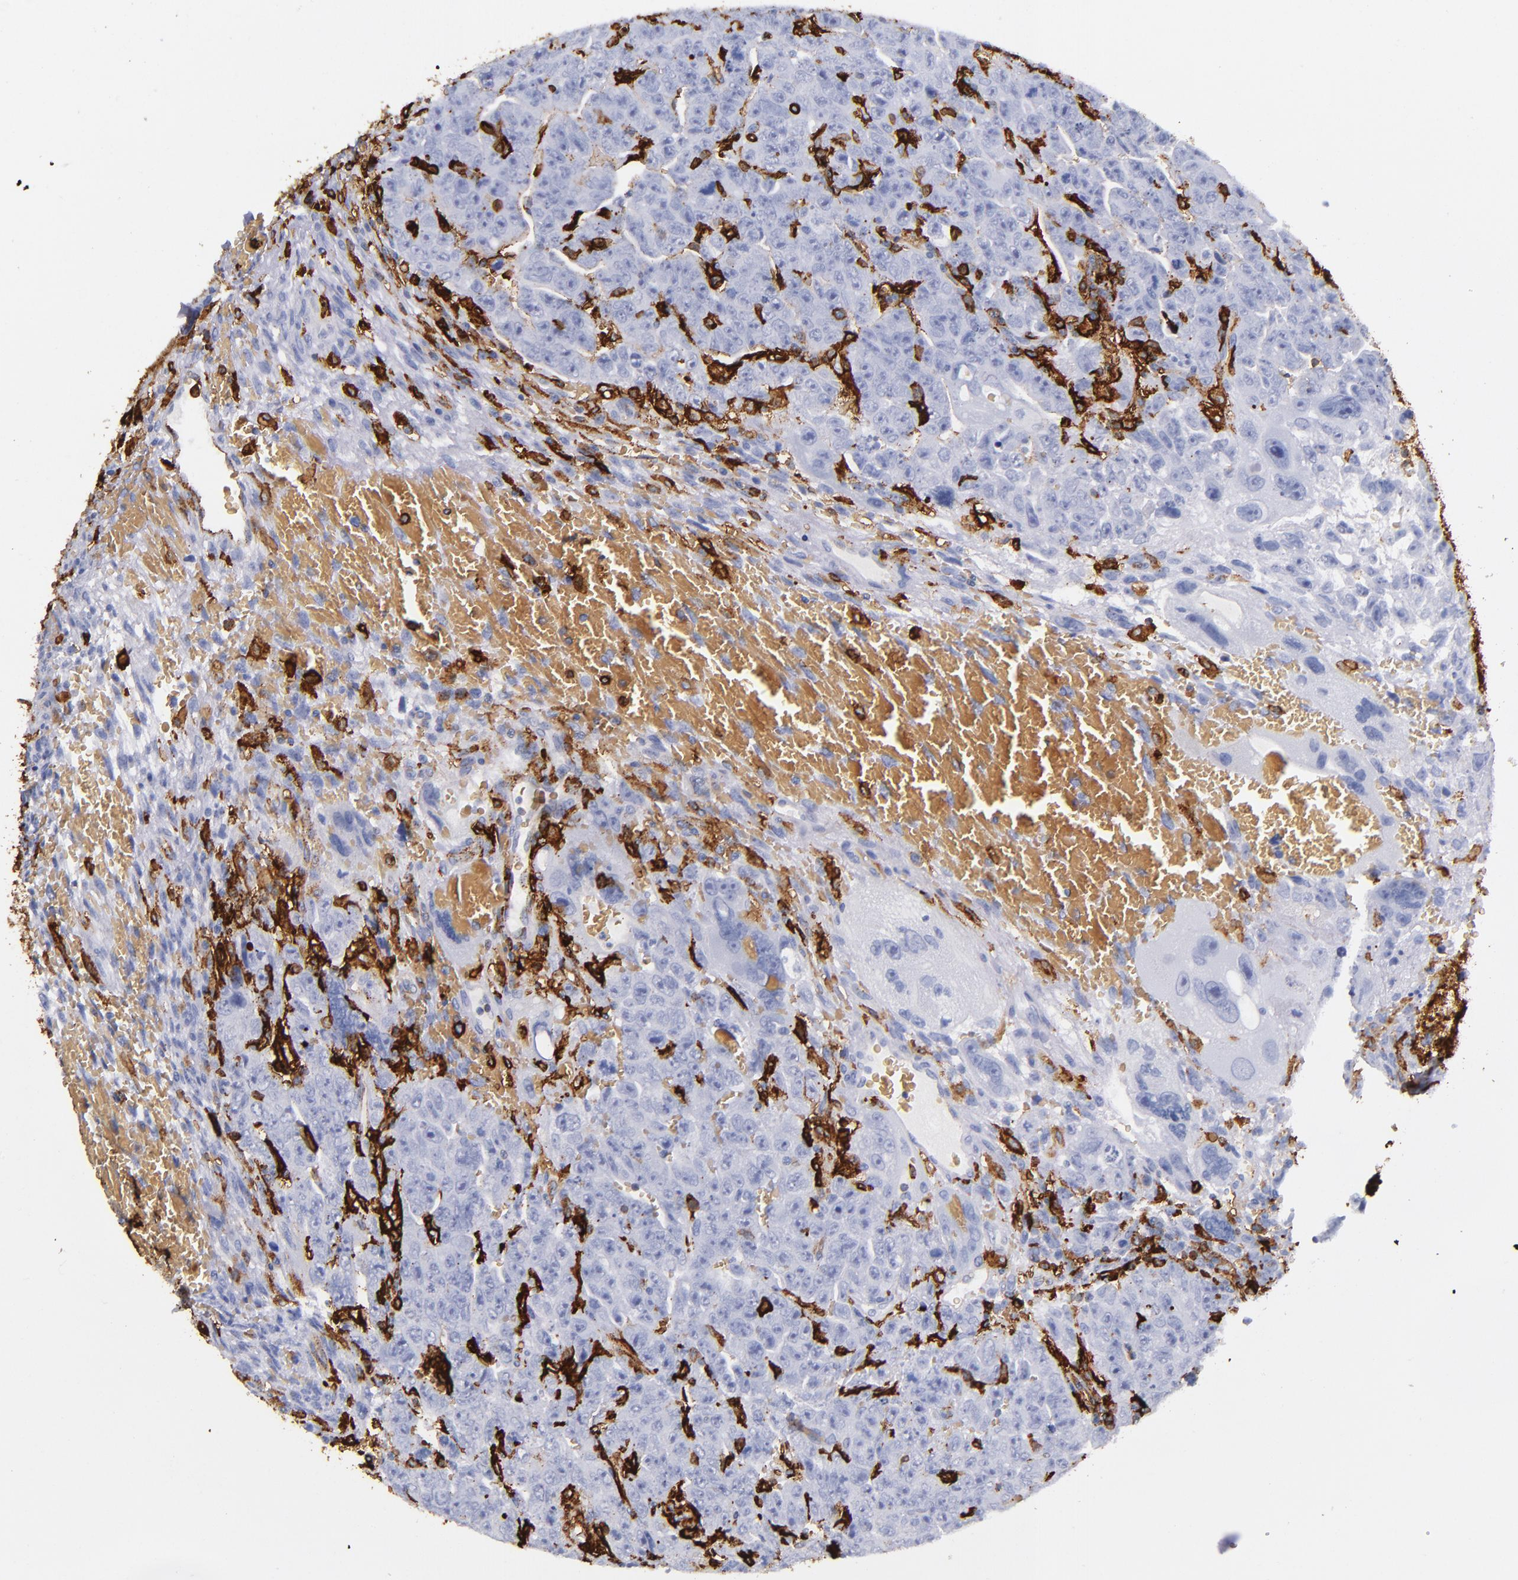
{"staining": {"intensity": "weak", "quantity": "<25%", "location": "cytoplasmic/membranous"}, "tissue": "testis cancer", "cell_type": "Tumor cells", "image_type": "cancer", "snomed": [{"axis": "morphology", "description": "Carcinoma, Embryonal, NOS"}, {"axis": "topography", "description": "Testis"}], "caption": "This is a micrograph of immunohistochemistry (IHC) staining of testis cancer, which shows no positivity in tumor cells.", "gene": "HLA-DRA", "patient": {"sex": "male", "age": 28}}